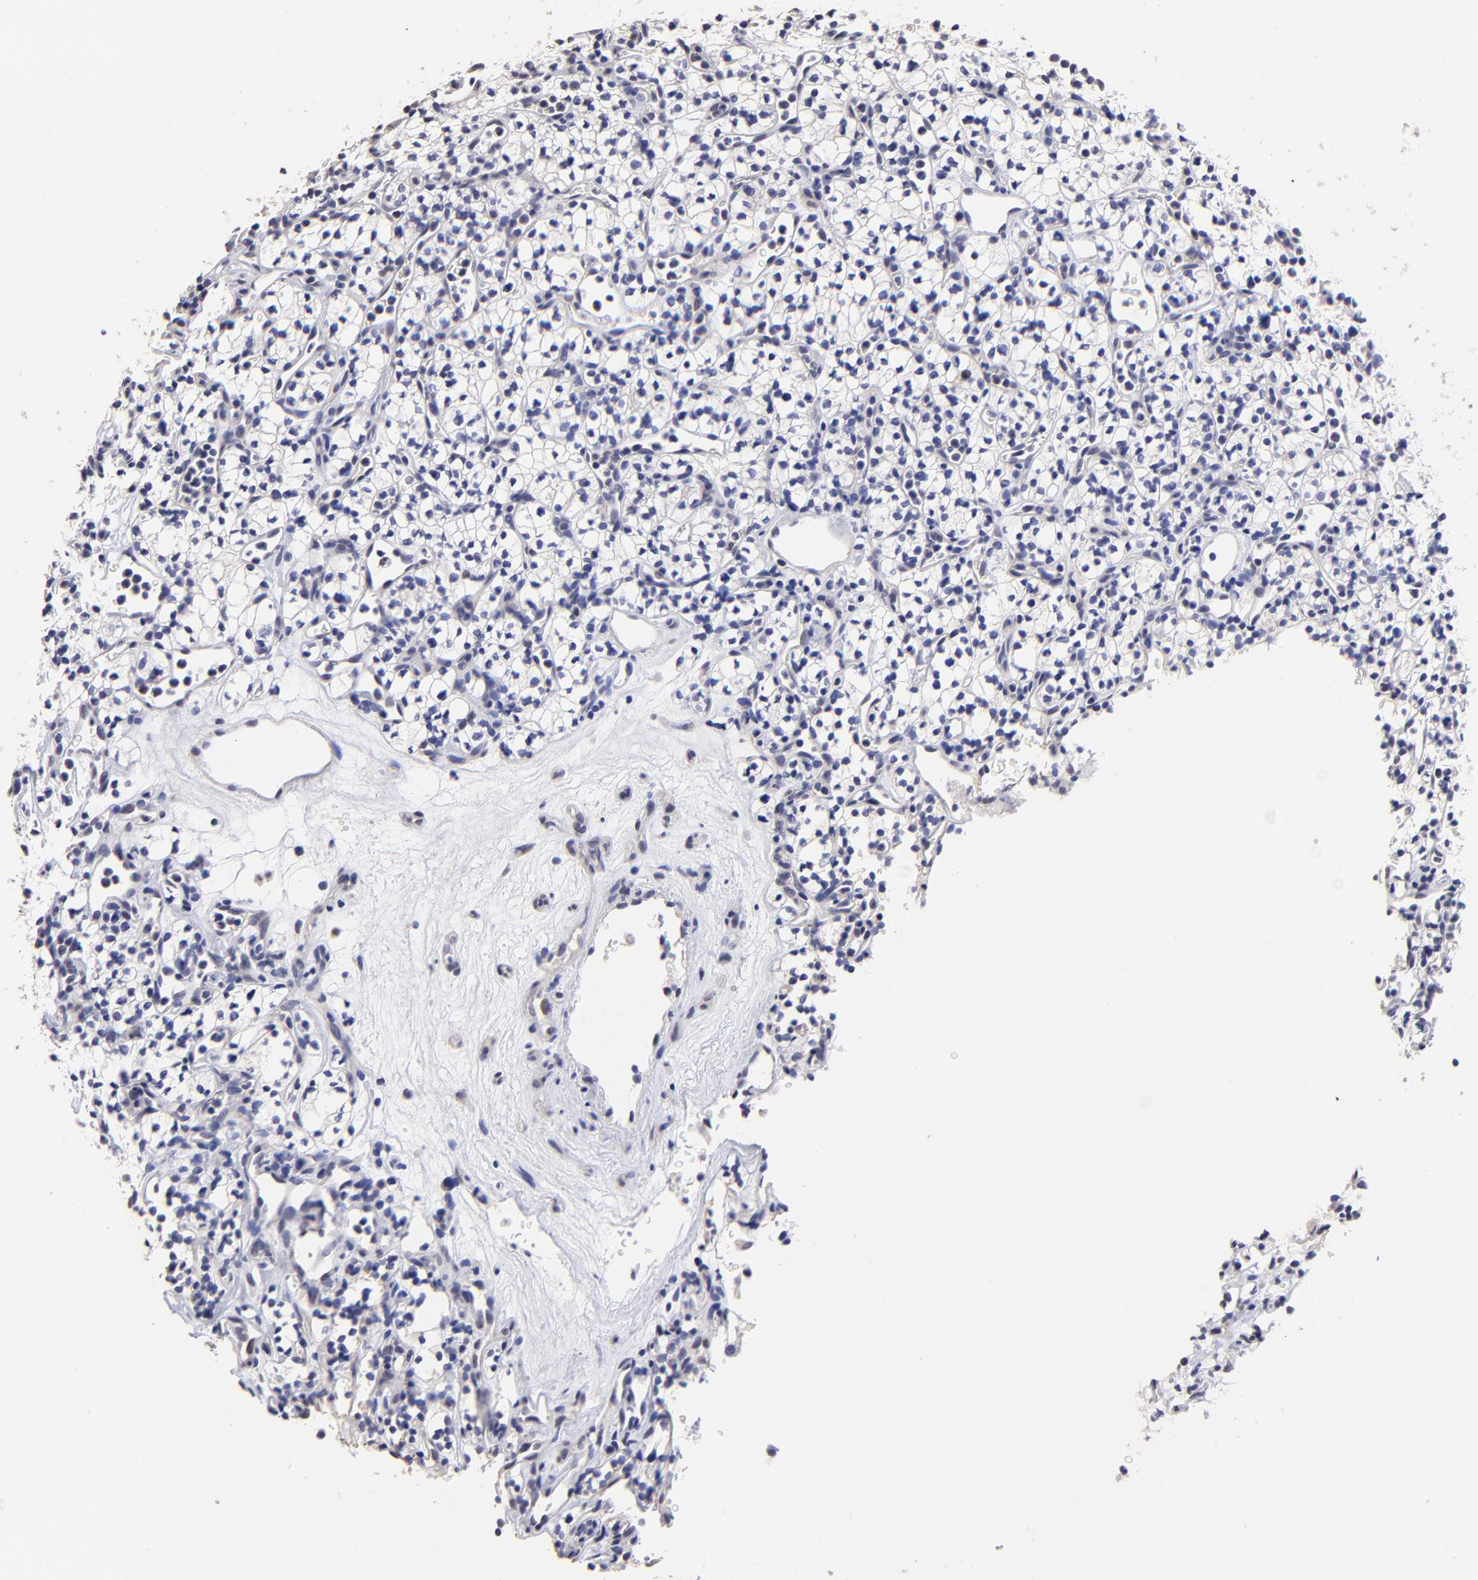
{"staining": {"intensity": "negative", "quantity": "none", "location": "none"}, "tissue": "renal cancer", "cell_type": "Tumor cells", "image_type": "cancer", "snomed": [{"axis": "morphology", "description": "Adenocarcinoma, NOS"}, {"axis": "topography", "description": "Kidney"}], "caption": "A high-resolution micrograph shows immunohistochemistry (IHC) staining of renal adenocarcinoma, which demonstrates no significant staining in tumor cells.", "gene": "DNMT1", "patient": {"sex": "male", "age": 59}}